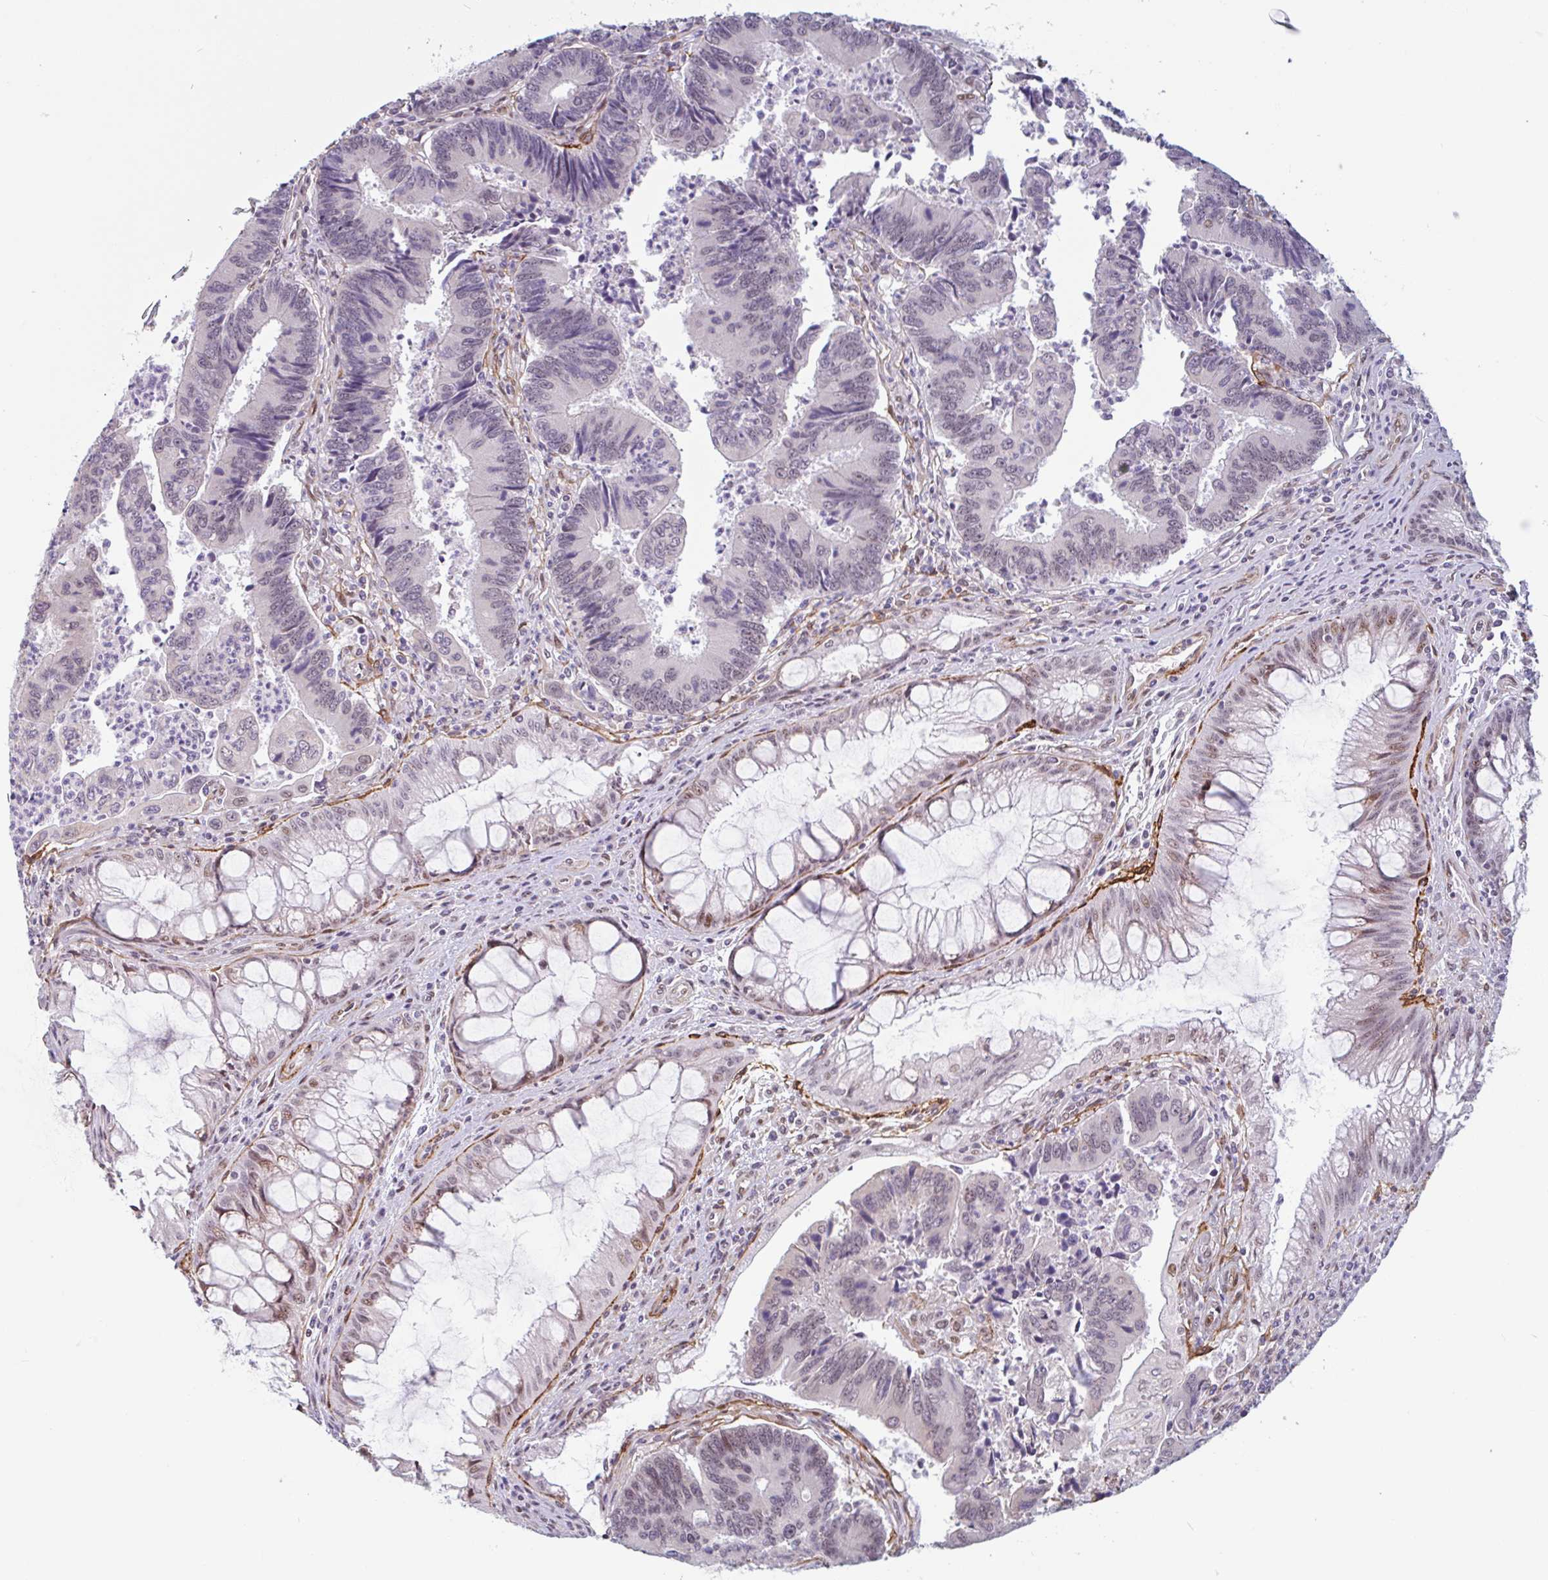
{"staining": {"intensity": "negative", "quantity": "none", "location": "none"}, "tissue": "colorectal cancer", "cell_type": "Tumor cells", "image_type": "cancer", "snomed": [{"axis": "morphology", "description": "Adenocarcinoma, NOS"}, {"axis": "topography", "description": "Colon"}], "caption": "Colorectal cancer (adenocarcinoma) was stained to show a protein in brown. There is no significant staining in tumor cells.", "gene": "TMEM119", "patient": {"sex": "female", "age": 67}}